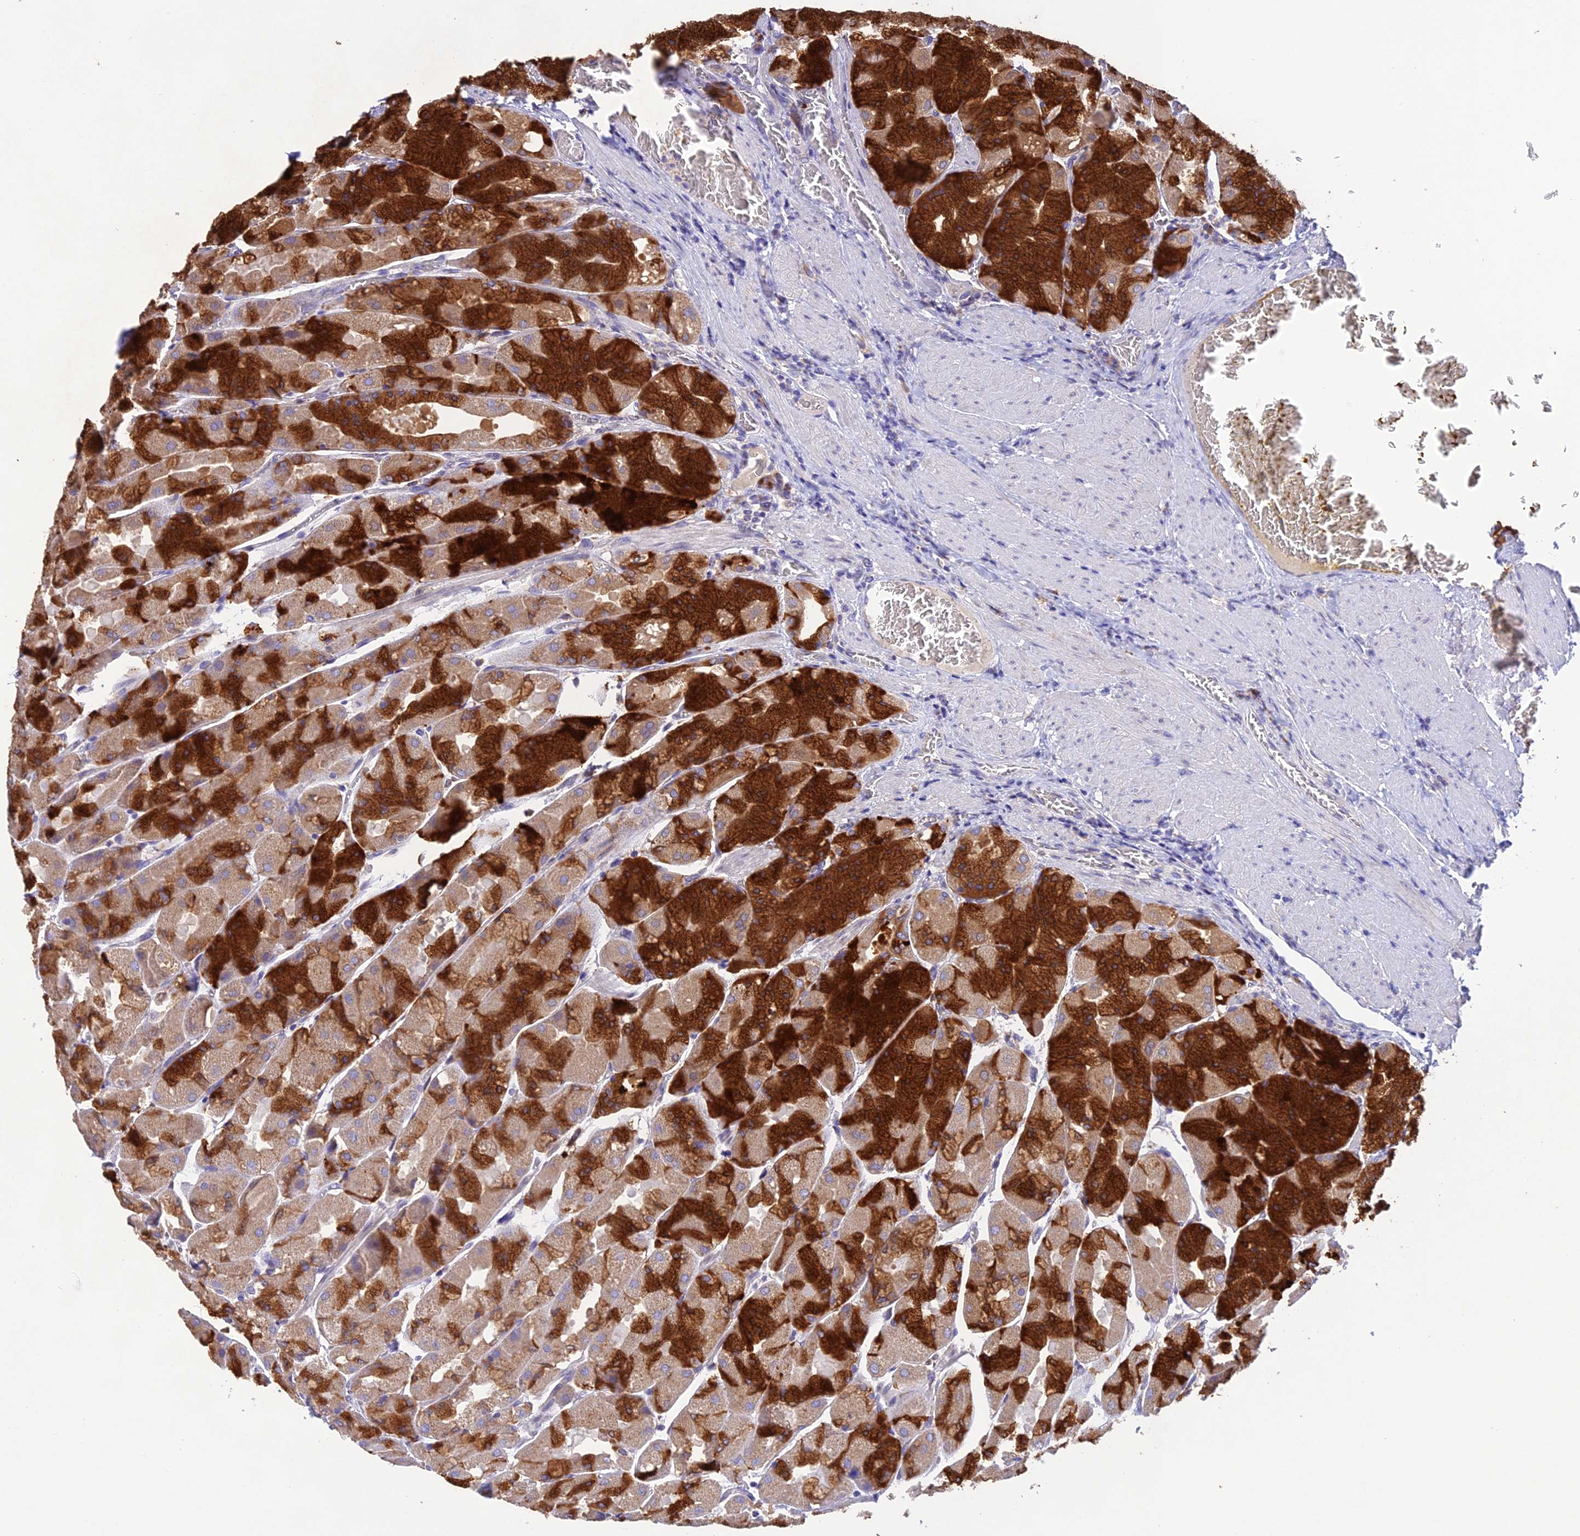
{"staining": {"intensity": "strong", "quantity": ">75%", "location": "cytoplasmic/membranous"}, "tissue": "stomach", "cell_type": "Glandular cells", "image_type": "normal", "snomed": [{"axis": "morphology", "description": "Normal tissue, NOS"}, {"axis": "topography", "description": "Stomach"}], "caption": "Normal stomach shows strong cytoplasmic/membranous staining in about >75% of glandular cells, visualized by immunohistochemistry.", "gene": "ENSG00000255439", "patient": {"sex": "female", "age": 61}}